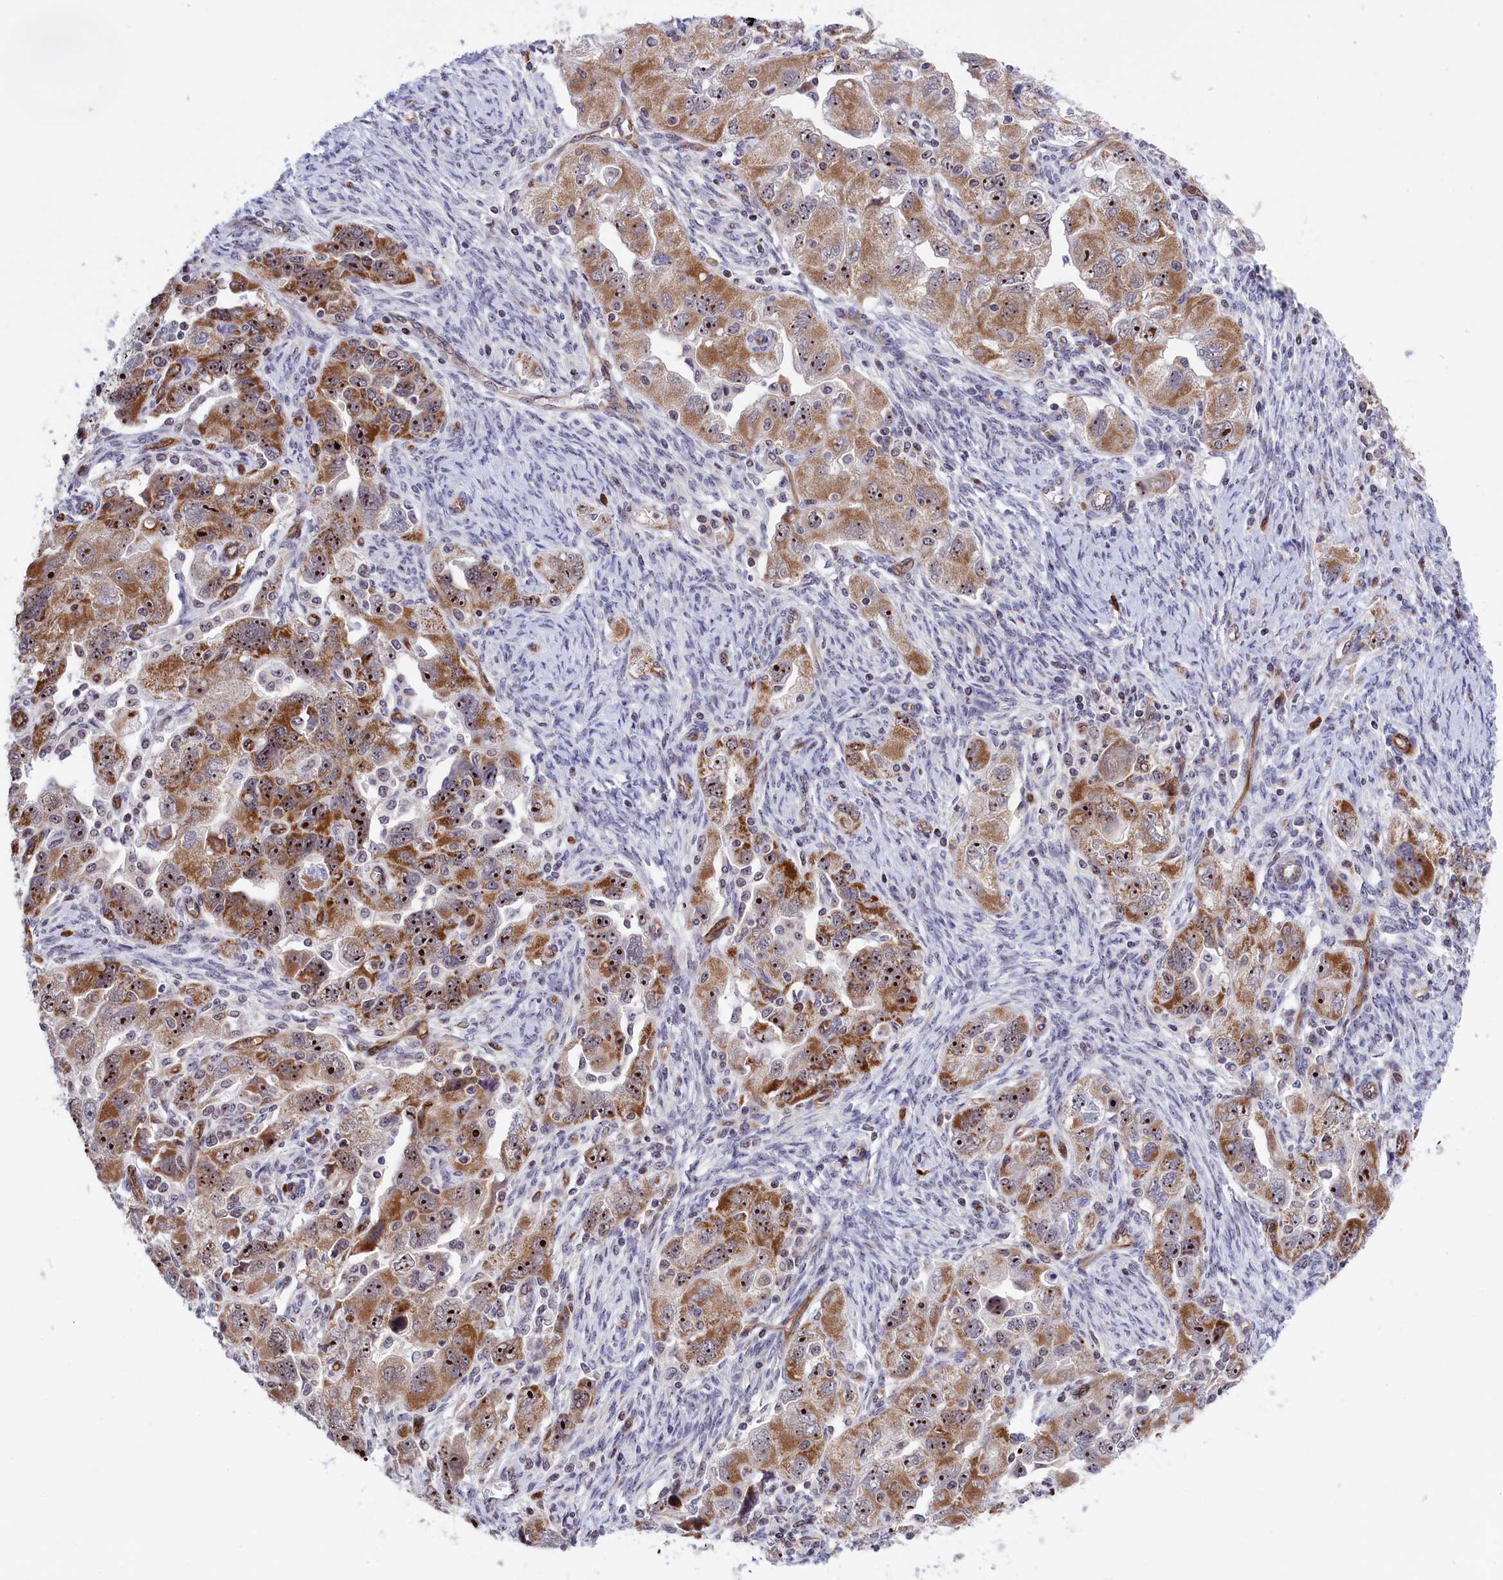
{"staining": {"intensity": "moderate", "quantity": ">75%", "location": "cytoplasmic/membranous,nuclear"}, "tissue": "ovarian cancer", "cell_type": "Tumor cells", "image_type": "cancer", "snomed": [{"axis": "morphology", "description": "Carcinoma, NOS"}, {"axis": "morphology", "description": "Cystadenocarcinoma, serous, NOS"}, {"axis": "topography", "description": "Ovary"}], "caption": "Tumor cells display medium levels of moderate cytoplasmic/membranous and nuclear positivity in about >75% of cells in human ovarian cancer (serous cystadenocarcinoma).", "gene": "MPND", "patient": {"sex": "female", "age": 69}}